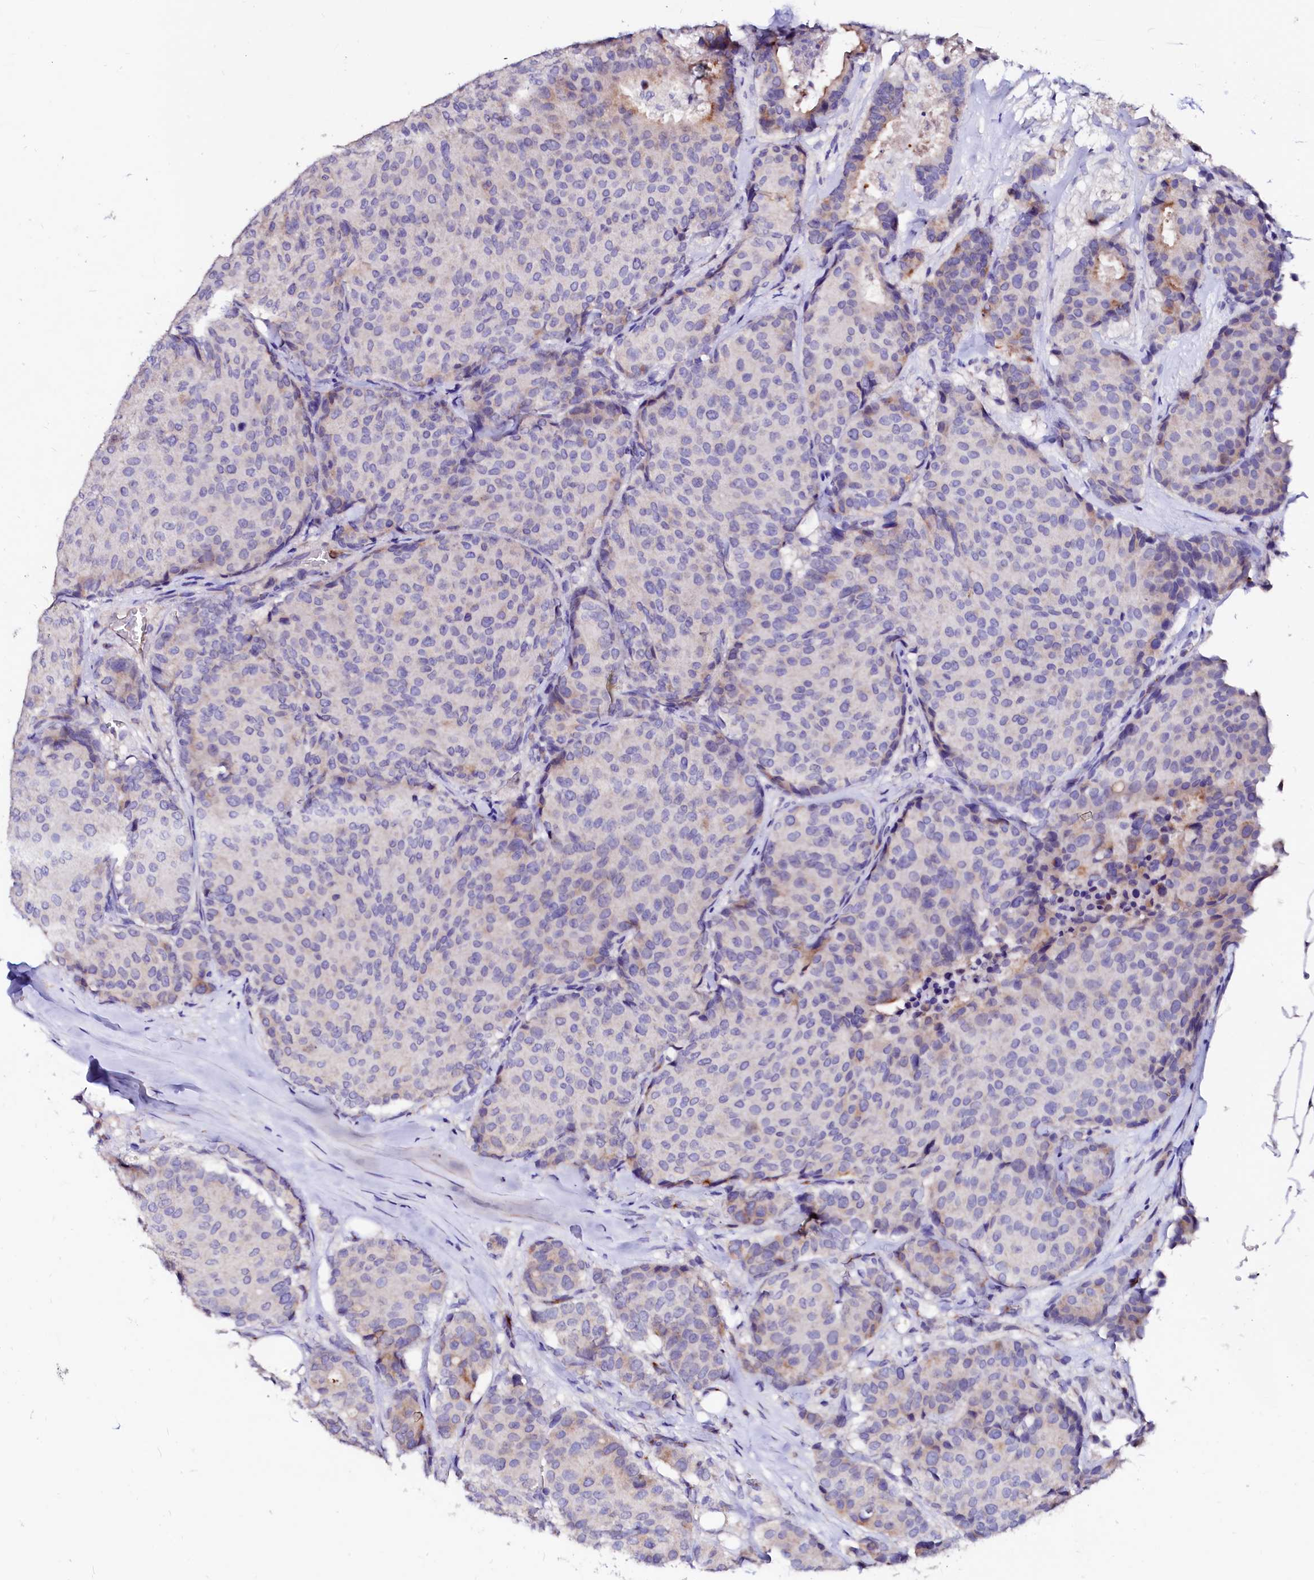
{"staining": {"intensity": "weak", "quantity": "<25%", "location": "cytoplasmic/membranous"}, "tissue": "breast cancer", "cell_type": "Tumor cells", "image_type": "cancer", "snomed": [{"axis": "morphology", "description": "Duct carcinoma"}, {"axis": "topography", "description": "Breast"}], "caption": "Immunohistochemical staining of breast cancer shows no significant expression in tumor cells.", "gene": "RAB27A", "patient": {"sex": "female", "age": 75}}